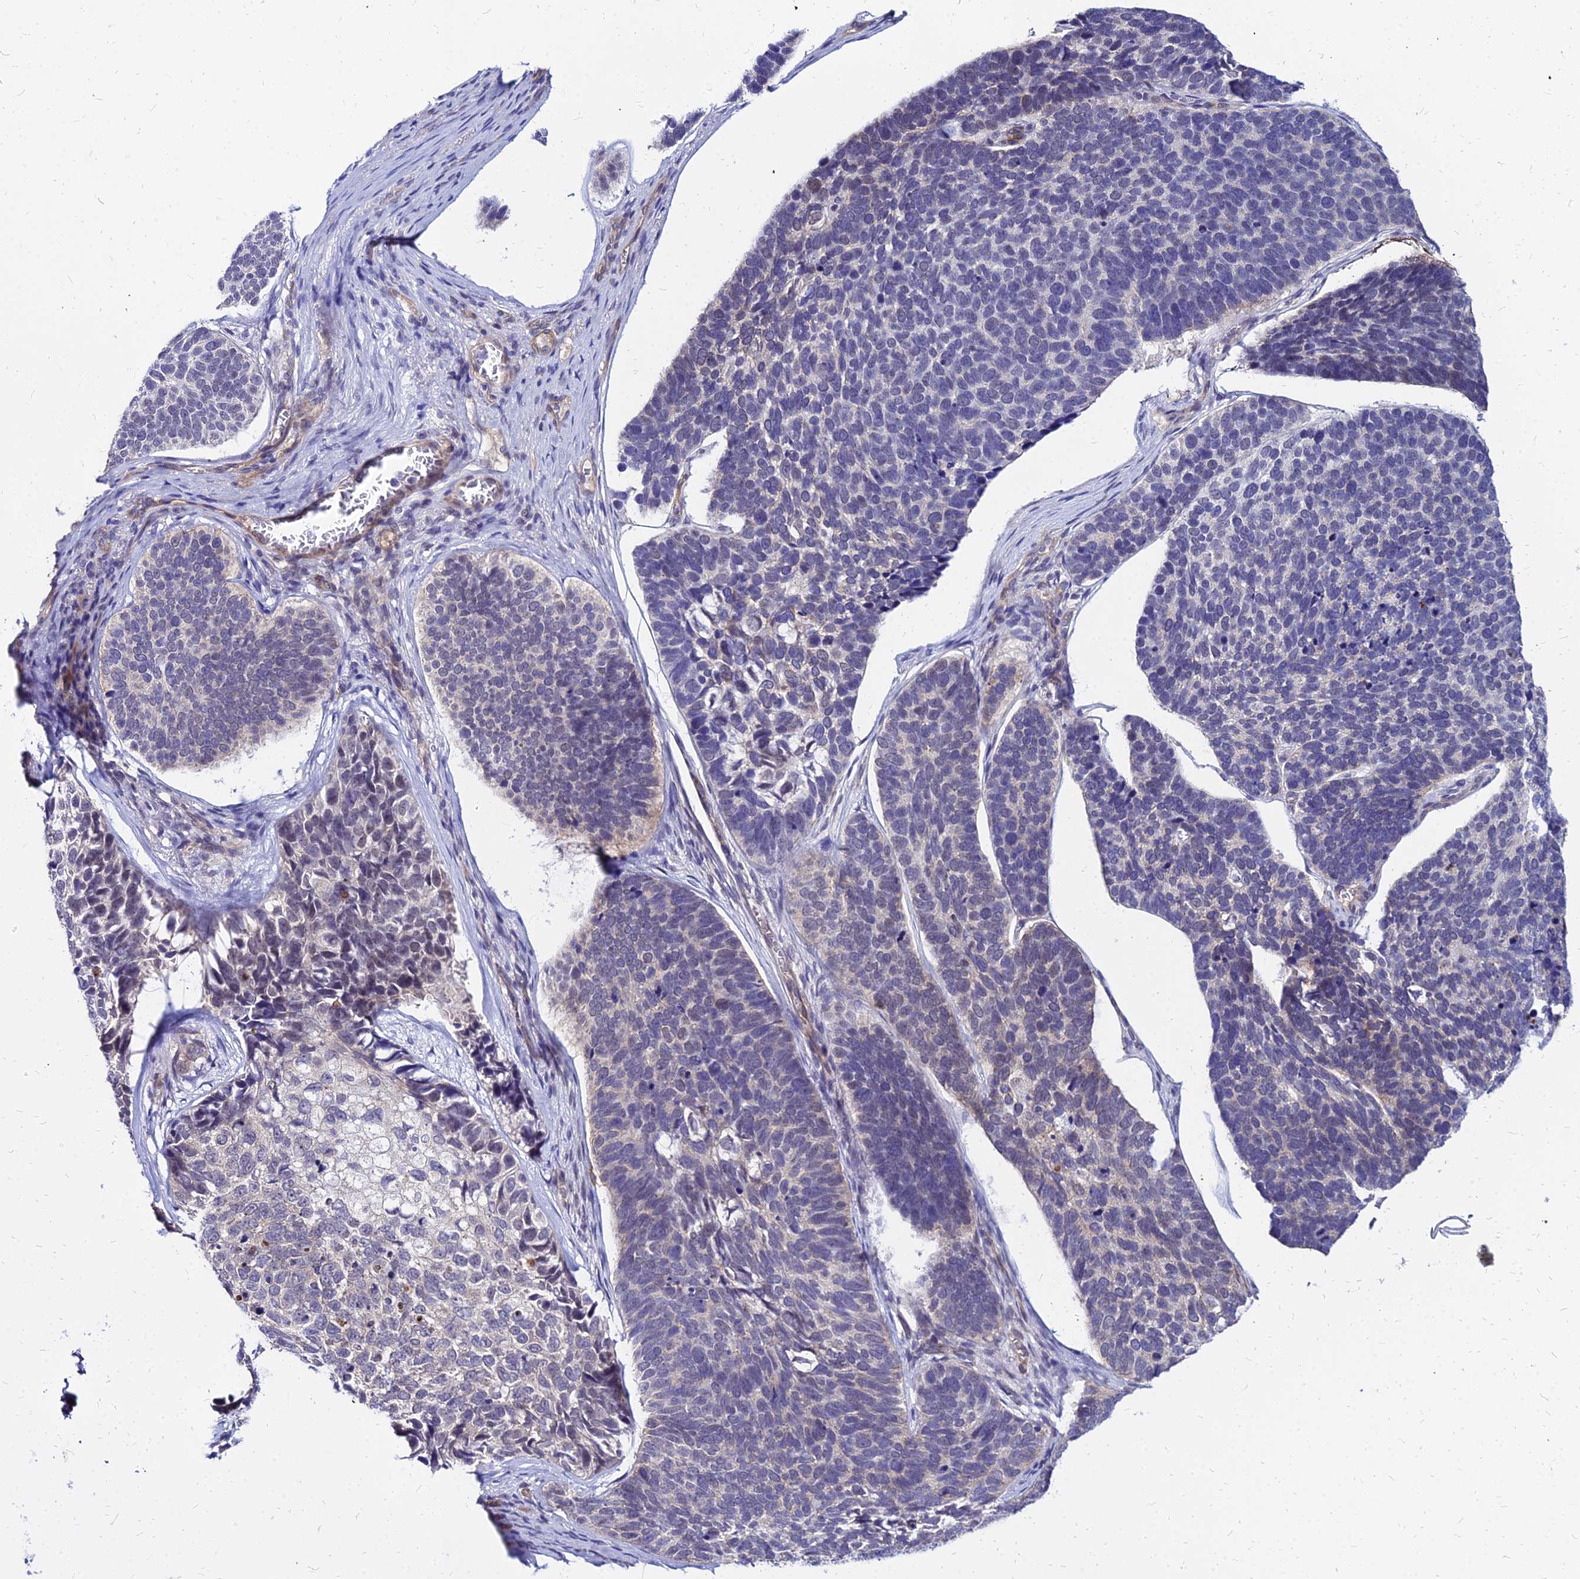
{"staining": {"intensity": "weak", "quantity": "<25%", "location": "nuclear"}, "tissue": "skin cancer", "cell_type": "Tumor cells", "image_type": "cancer", "snomed": [{"axis": "morphology", "description": "Basal cell carcinoma"}, {"axis": "topography", "description": "Skin"}], "caption": "High magnification brightfield microscopy of skin basal cell carcinoma stained with DAB (3,3'-diaminobenzidine) (brown) and counterstained with hematoxylin (blue): tumor cells show no significant staining.", "gene": "YEATS2", "patient": {"sex": "male", "age": 62}}